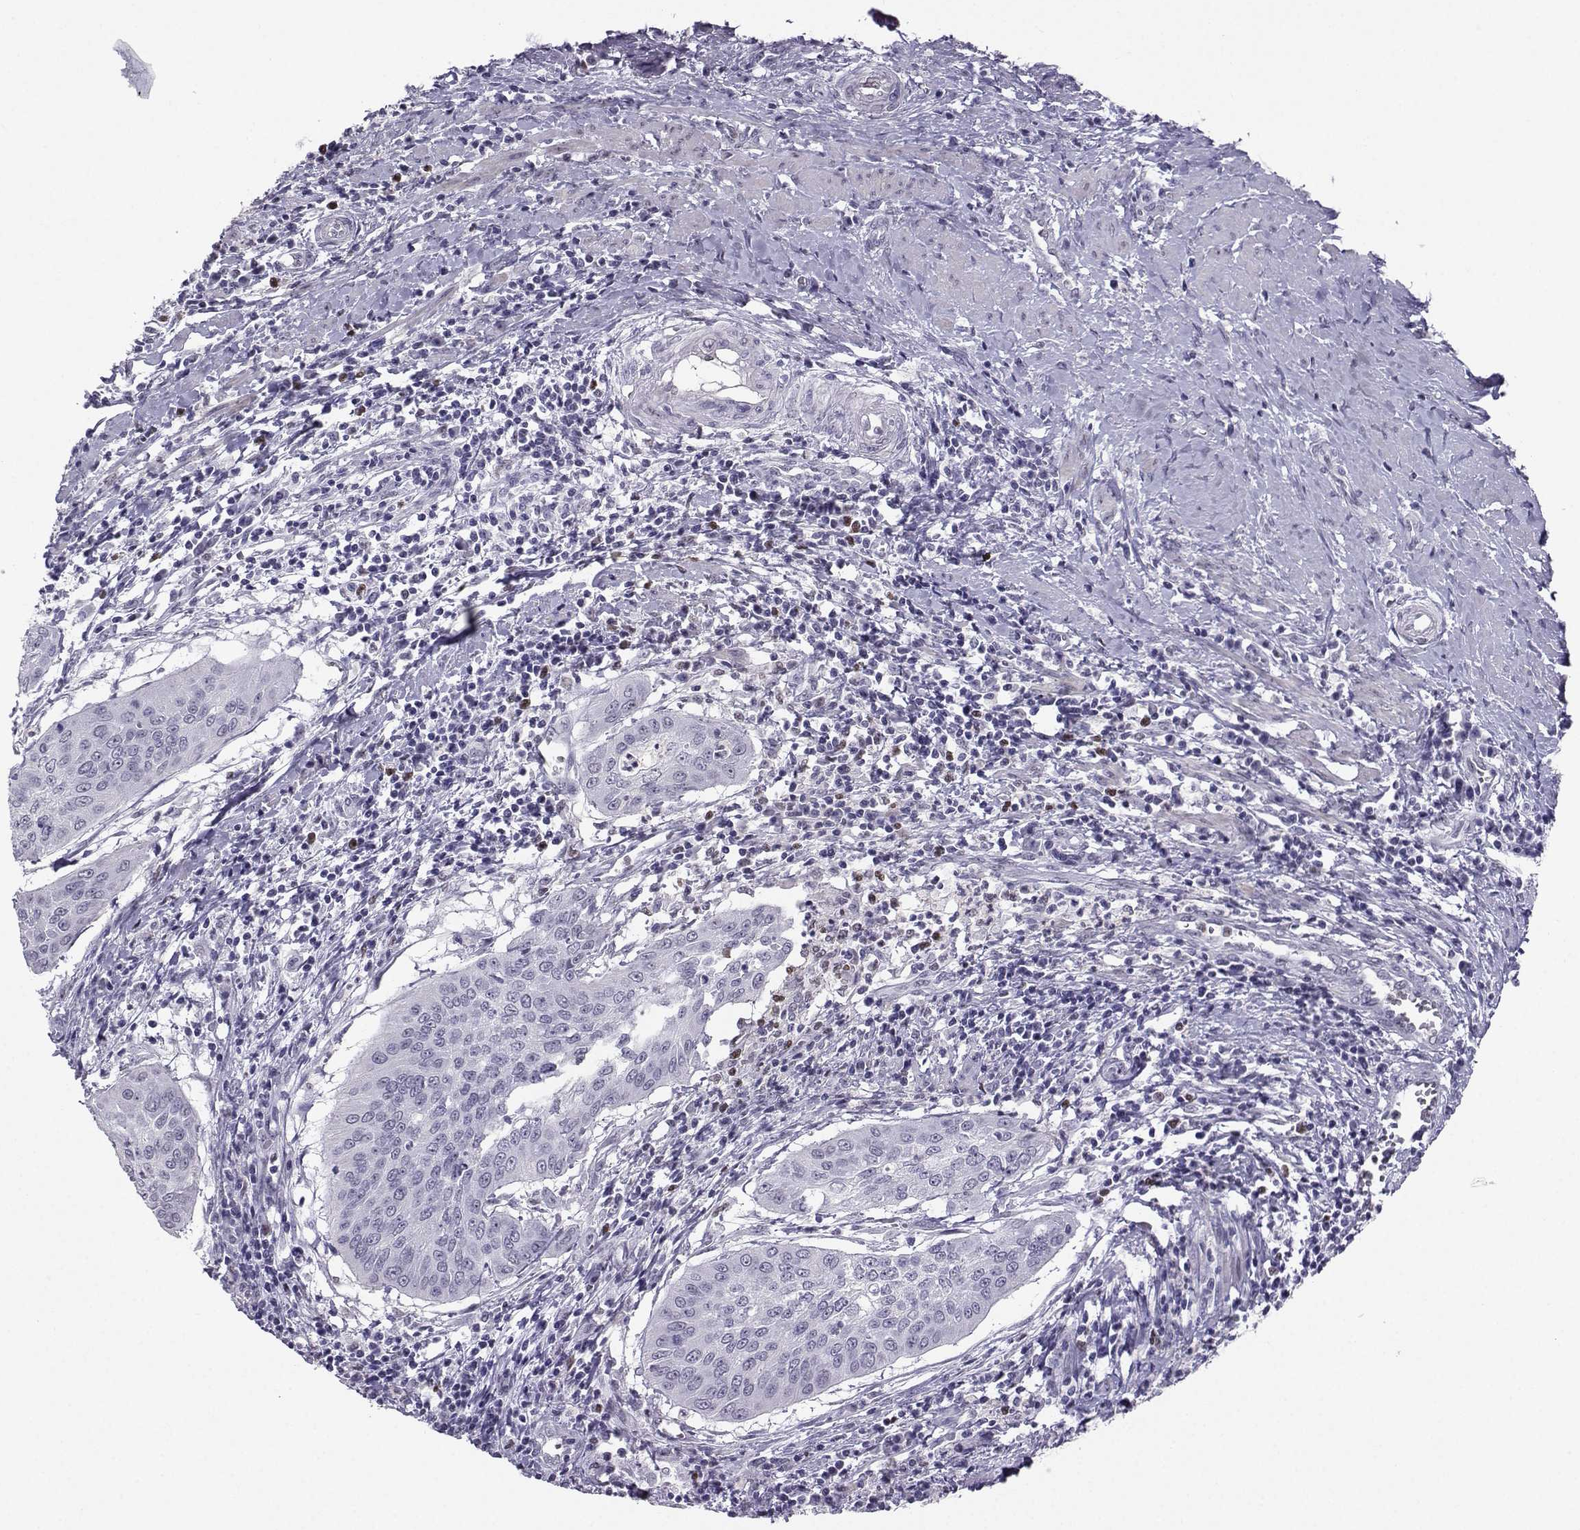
{"staining": {"intensity": "negative", "quantity": "none", "location": "none"}, "tissue": "cervical cancer", "cell_type": "Tumor cells", "image_type": "cancer", "snomed": [{"axis": "morphology", "description": "Squamous cell carcinoma, NOS"}, {"axis": "topography", "description": "Cervix"}], "caption": "This is a micrograph of IHC staining of cervical squamous cell carcinoma, which shows no positivity in tumor cells. Nuclei are stained in blue.", "gene": "TEDC2", "patient": {"sex": "female", "age": 39}}